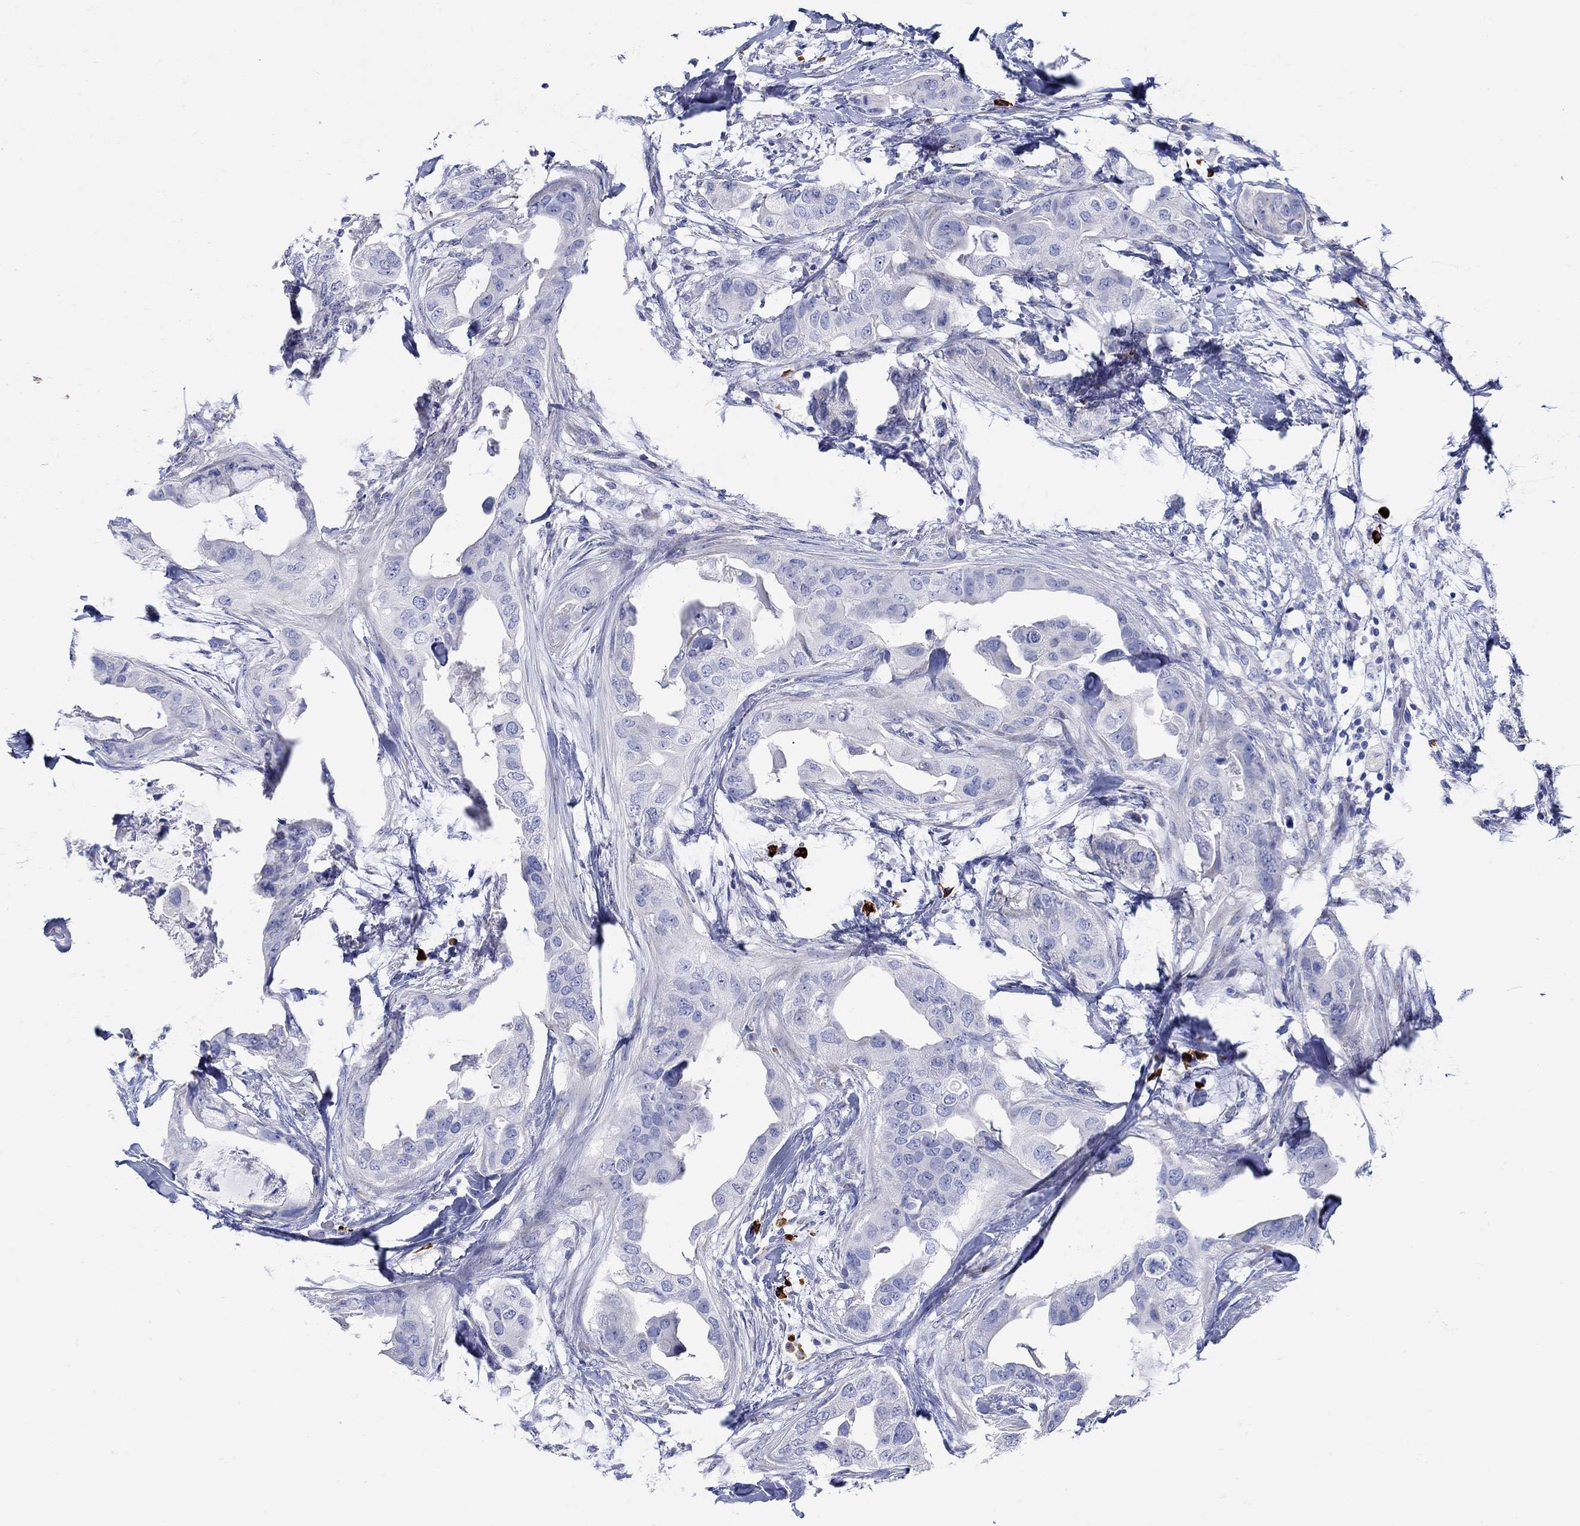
{"staining": {"intensity": "negative", "quantity": "none", "location": "none"}, "tissue": "breast cancer", "cell_type": "Tumor cells", "image_type": "cancer", "snomed": [{"axis": "morphology", "description": "Normal tissue, NOS"}, {"axis": "morphology", "description": "Duct carcinoma"}, {"axis": "topography", "description": "Breast"}], "caption": "An immunohistochemistry micrograph of invasive ductal carcinoma (breast) is shown. There is no staining in tumor cells of invasive ductal carcinoma (breast). The staining was performed using DAB to visualize the protein expression in brown, while the nuclei were stained in blue with hematoxylin (Magnification: 20x).", "gene": "P2RY6", "patient": {"sex": "female", "age": 40}}